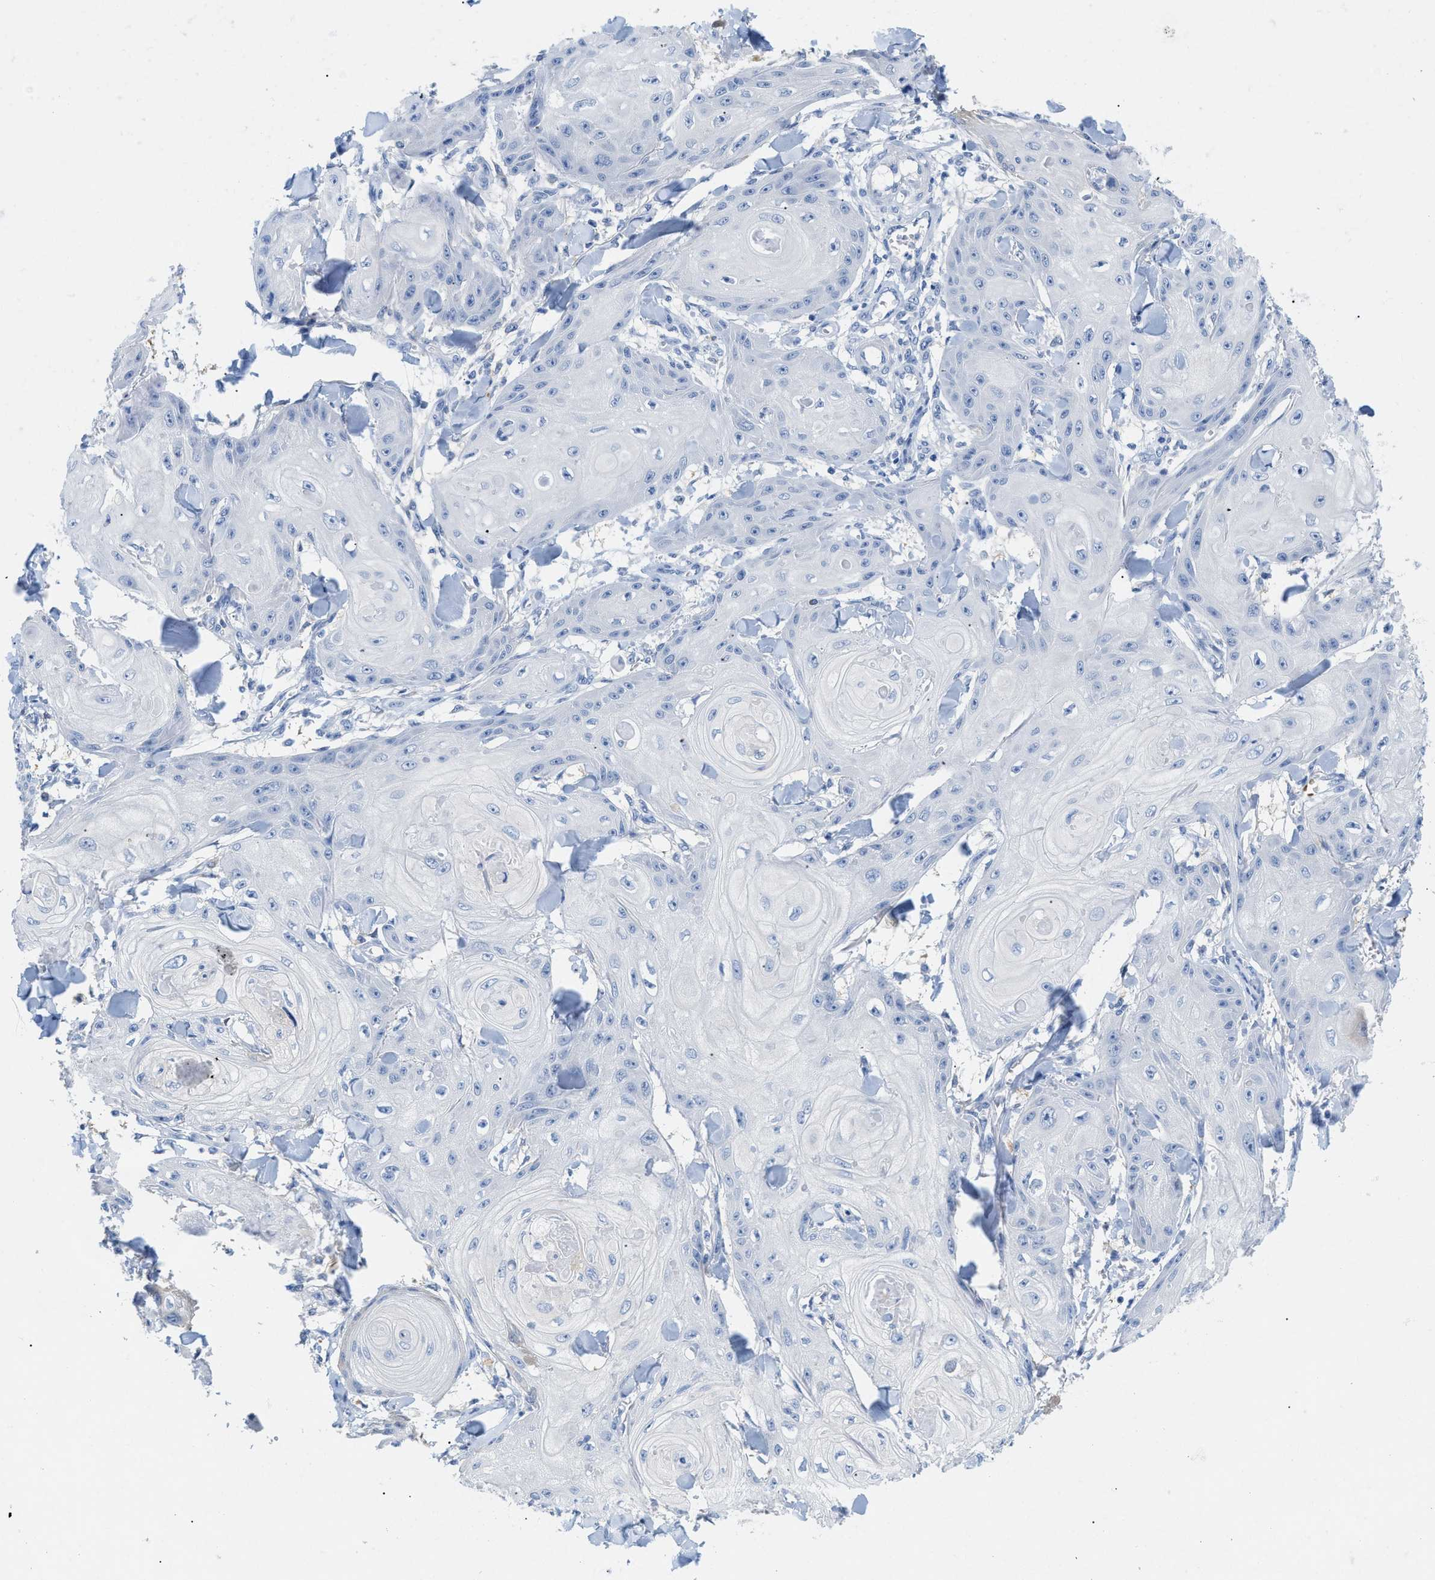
{"staining": {"intensity": "negative", "quantity": "none", "location": "none"}, "tissue": "skin cancer", "cell_type": "Tumor cells", "image_type": "cancer", "snomed": [{"axis": "morphology", "description": "Squamous cell carcinoma, NOS"}, {"axis": "topography", "description": "Skin"}], "caption": "A high-resolution photomicrograph shows IHC staining of skin cancer (squamous cell carcinoma), which displays no significant positivity in tumor cells.", "gene": "BPGM", "patient": {"sex": "male", "age": 74}}